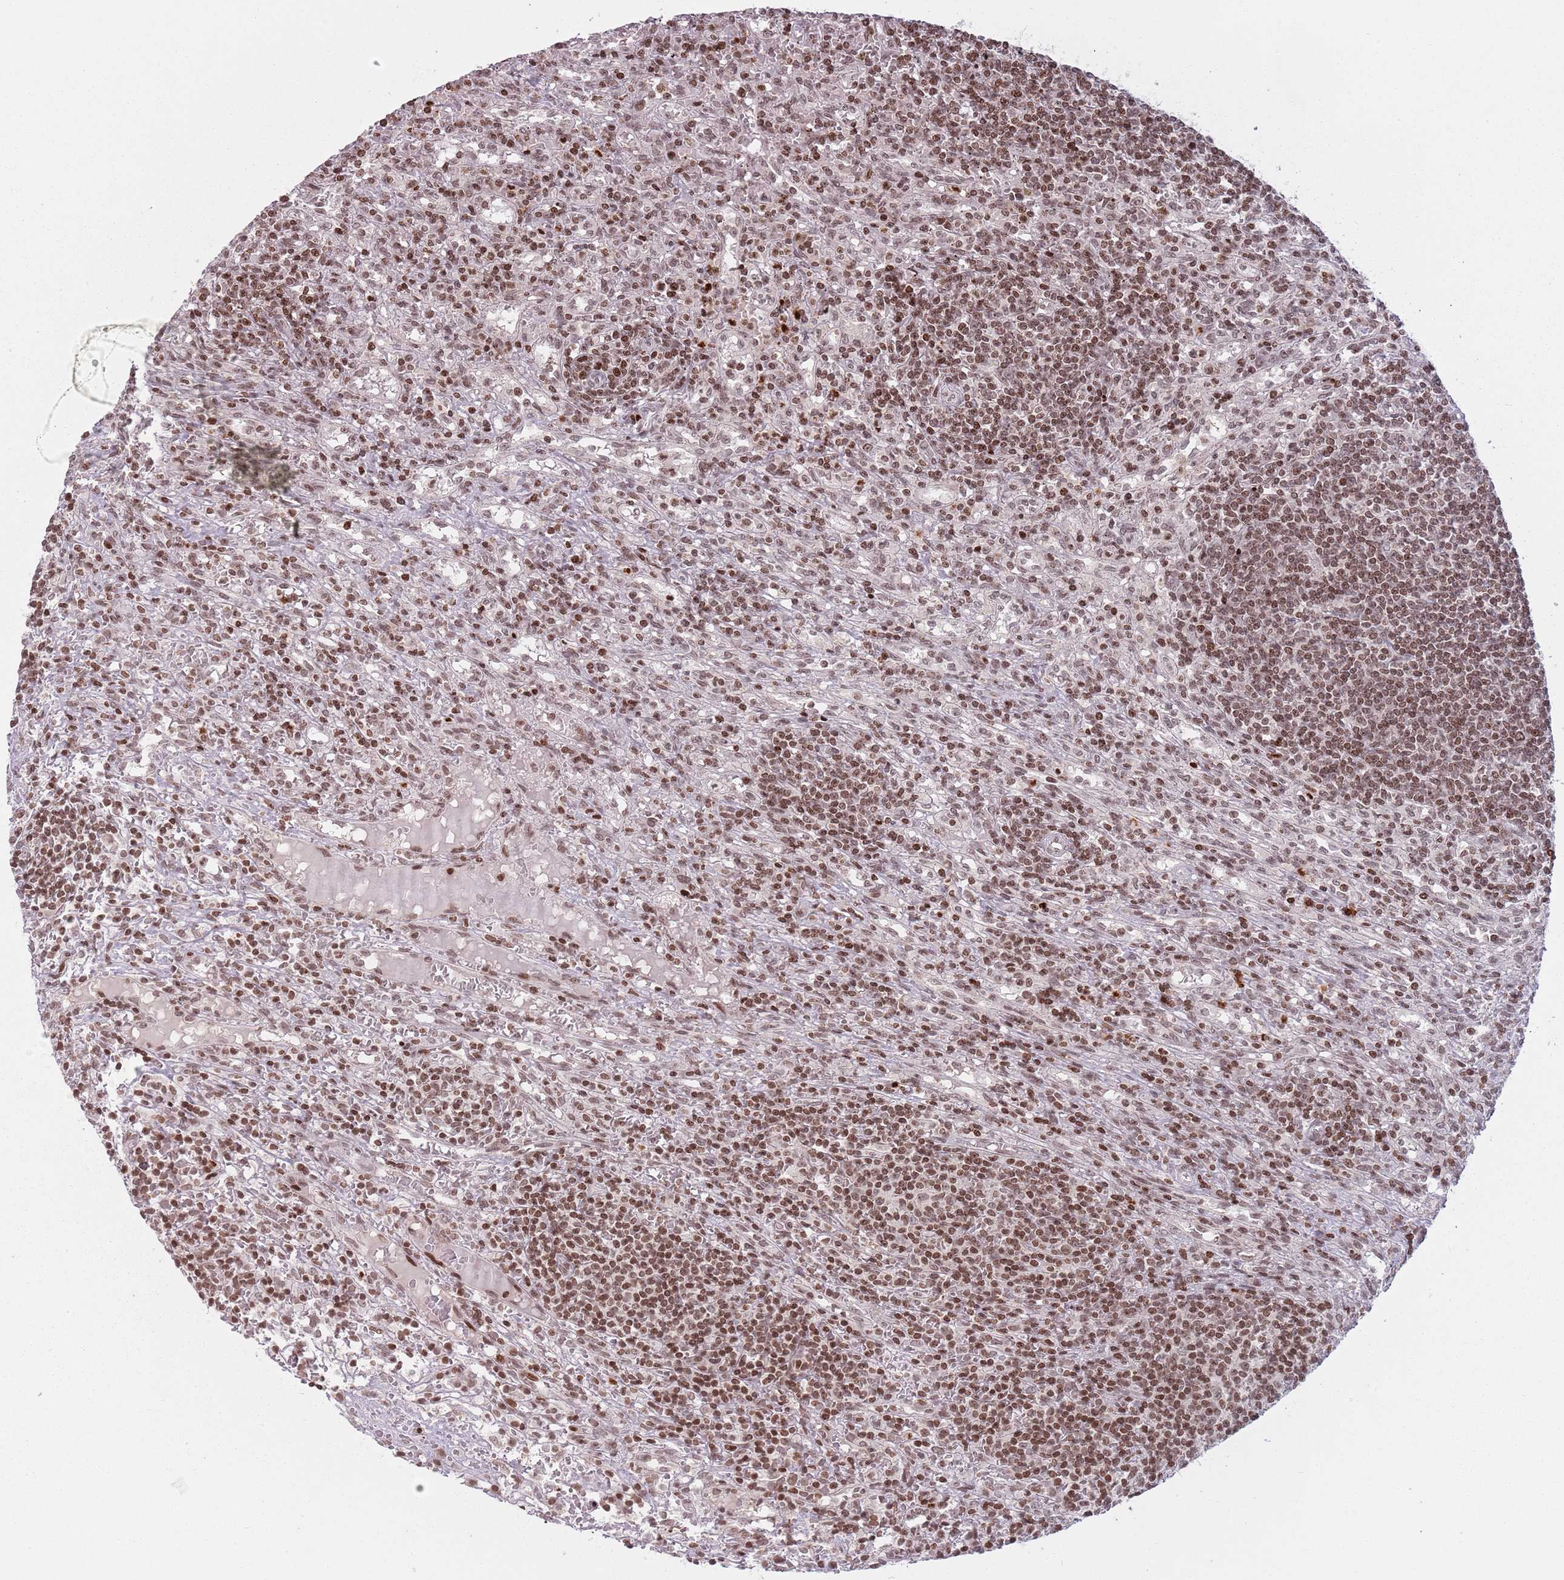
{"staining": {"intensity": "moderate", "quantity": ">75%", "location": "nuclear"}, "tissue": "lymphoma", "cell_type": "Tumor cells", "image_type": "cancer", "snomed": [{"axis": "morphology", "description": "Malignant lymphoma, non-Hodgkin's type, Low grade"}, {"axis": "topography", "description": "Spleen"}], "caption": "Human lymphoma stained for a protein (brown) reveals moderate nuclear positive staining in about >75% of tumor cells.", "gene": "SH3RF3", "patient": {"sex": "male", "age": 76}}